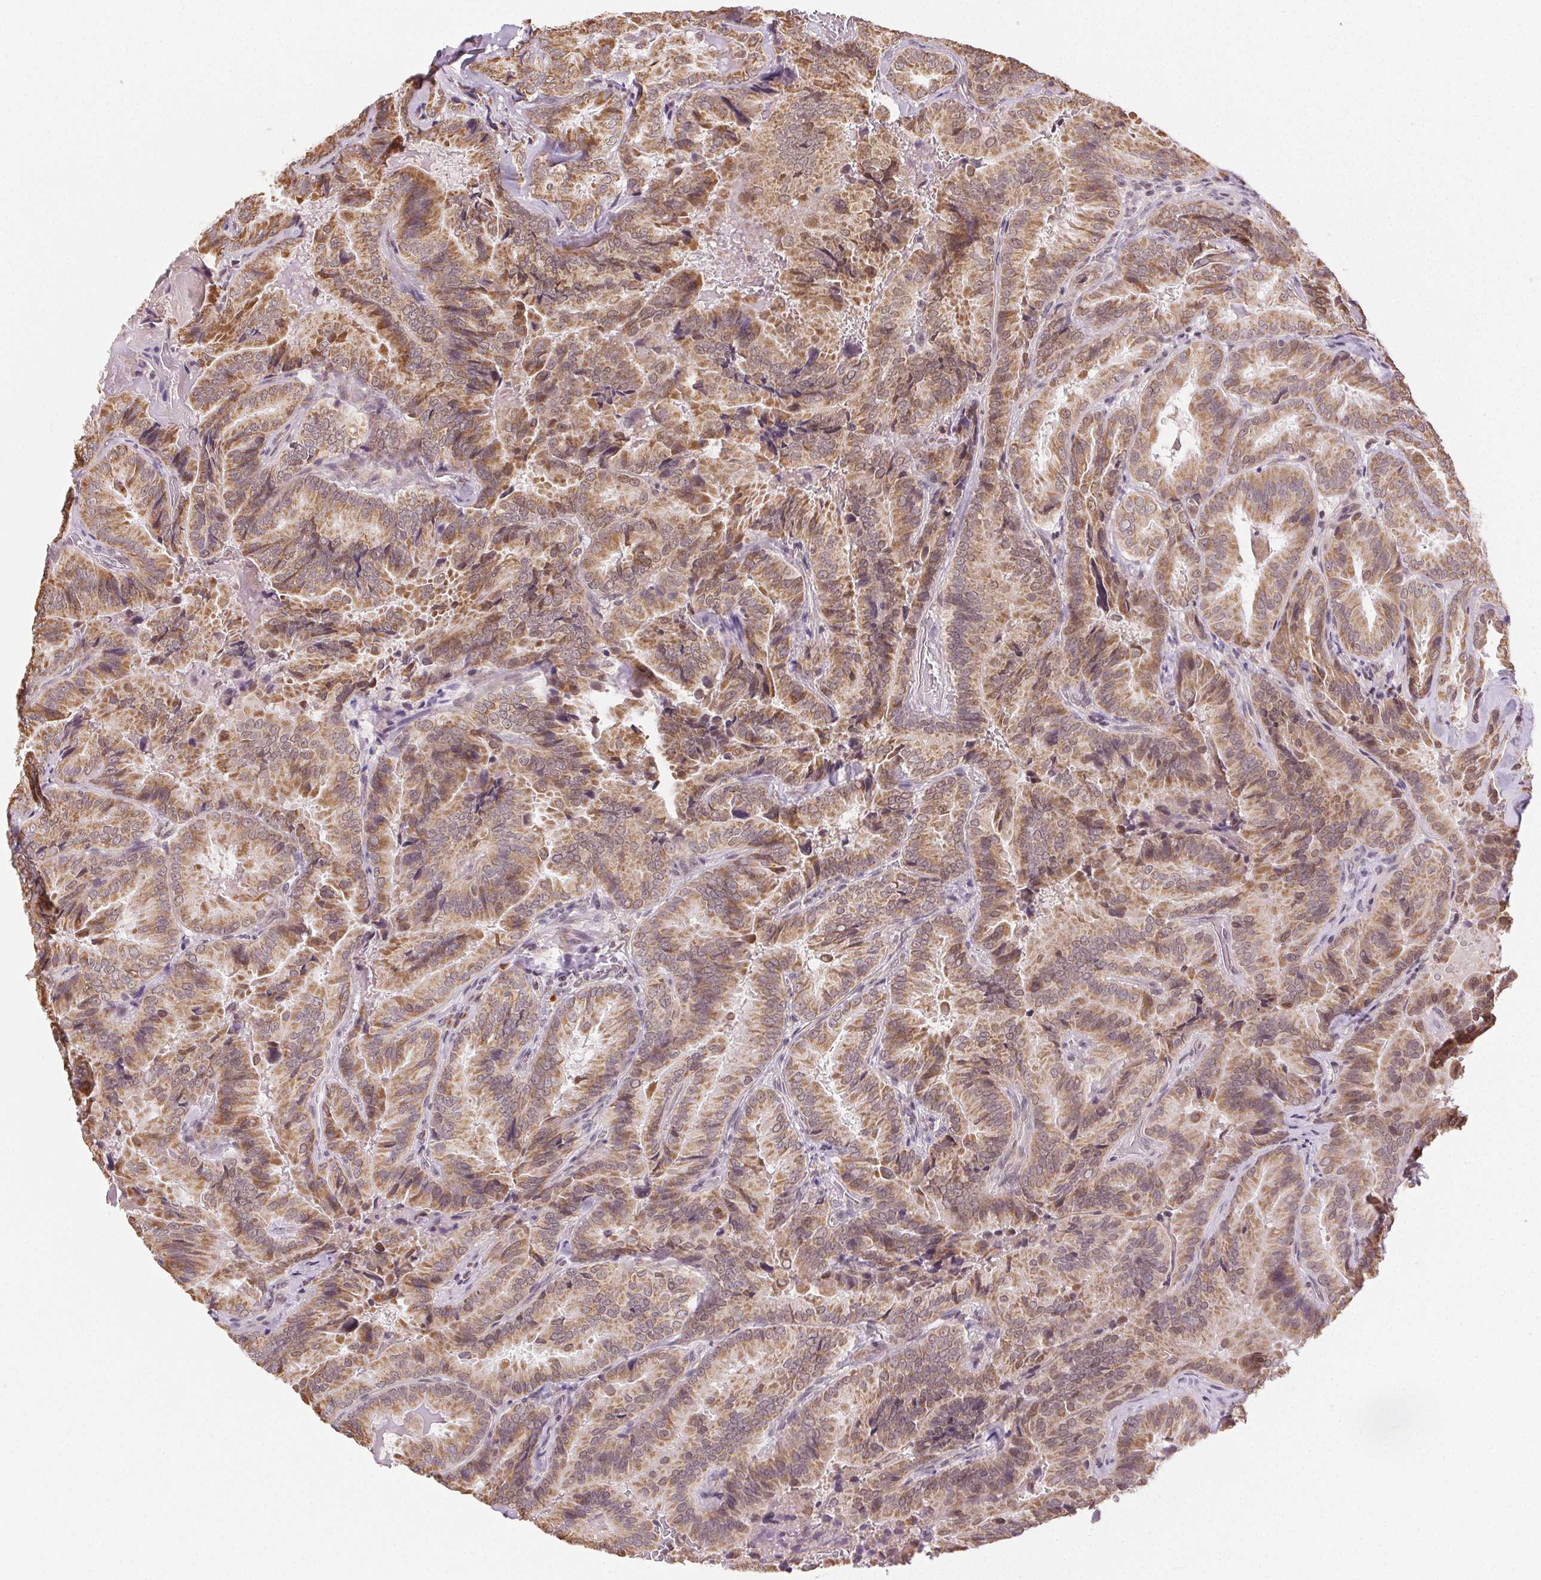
{"staining": {"intensity": "moderate", "quantity": ">75%", "location": "cytoplasmic/membranous"}, "tissue": "thyroid cancer", "cell_type": "Tumor cells", "image_type": "cancer", "snomed": [{"axis": "morphology", "description": "Papillary adenocarcinoma, NOS"}, {"axis": "topography", "description": "Thyroid gland"}], "caption": "A micrograph of human thyroid cancer (papillary adenocarcinoma) stained for a protein reveals moderate cytoplasmic/membranous brown staining in tumor cells. The staining was performed using DAB (3,3'-diaminobenzidine) to visualize the protein expression in brown, while the nuclei were stained in blue with hematoxylin (Magnification: 20x).", "gene": "PIWIL4", "patient": {"sex": "male", "age": 61}}